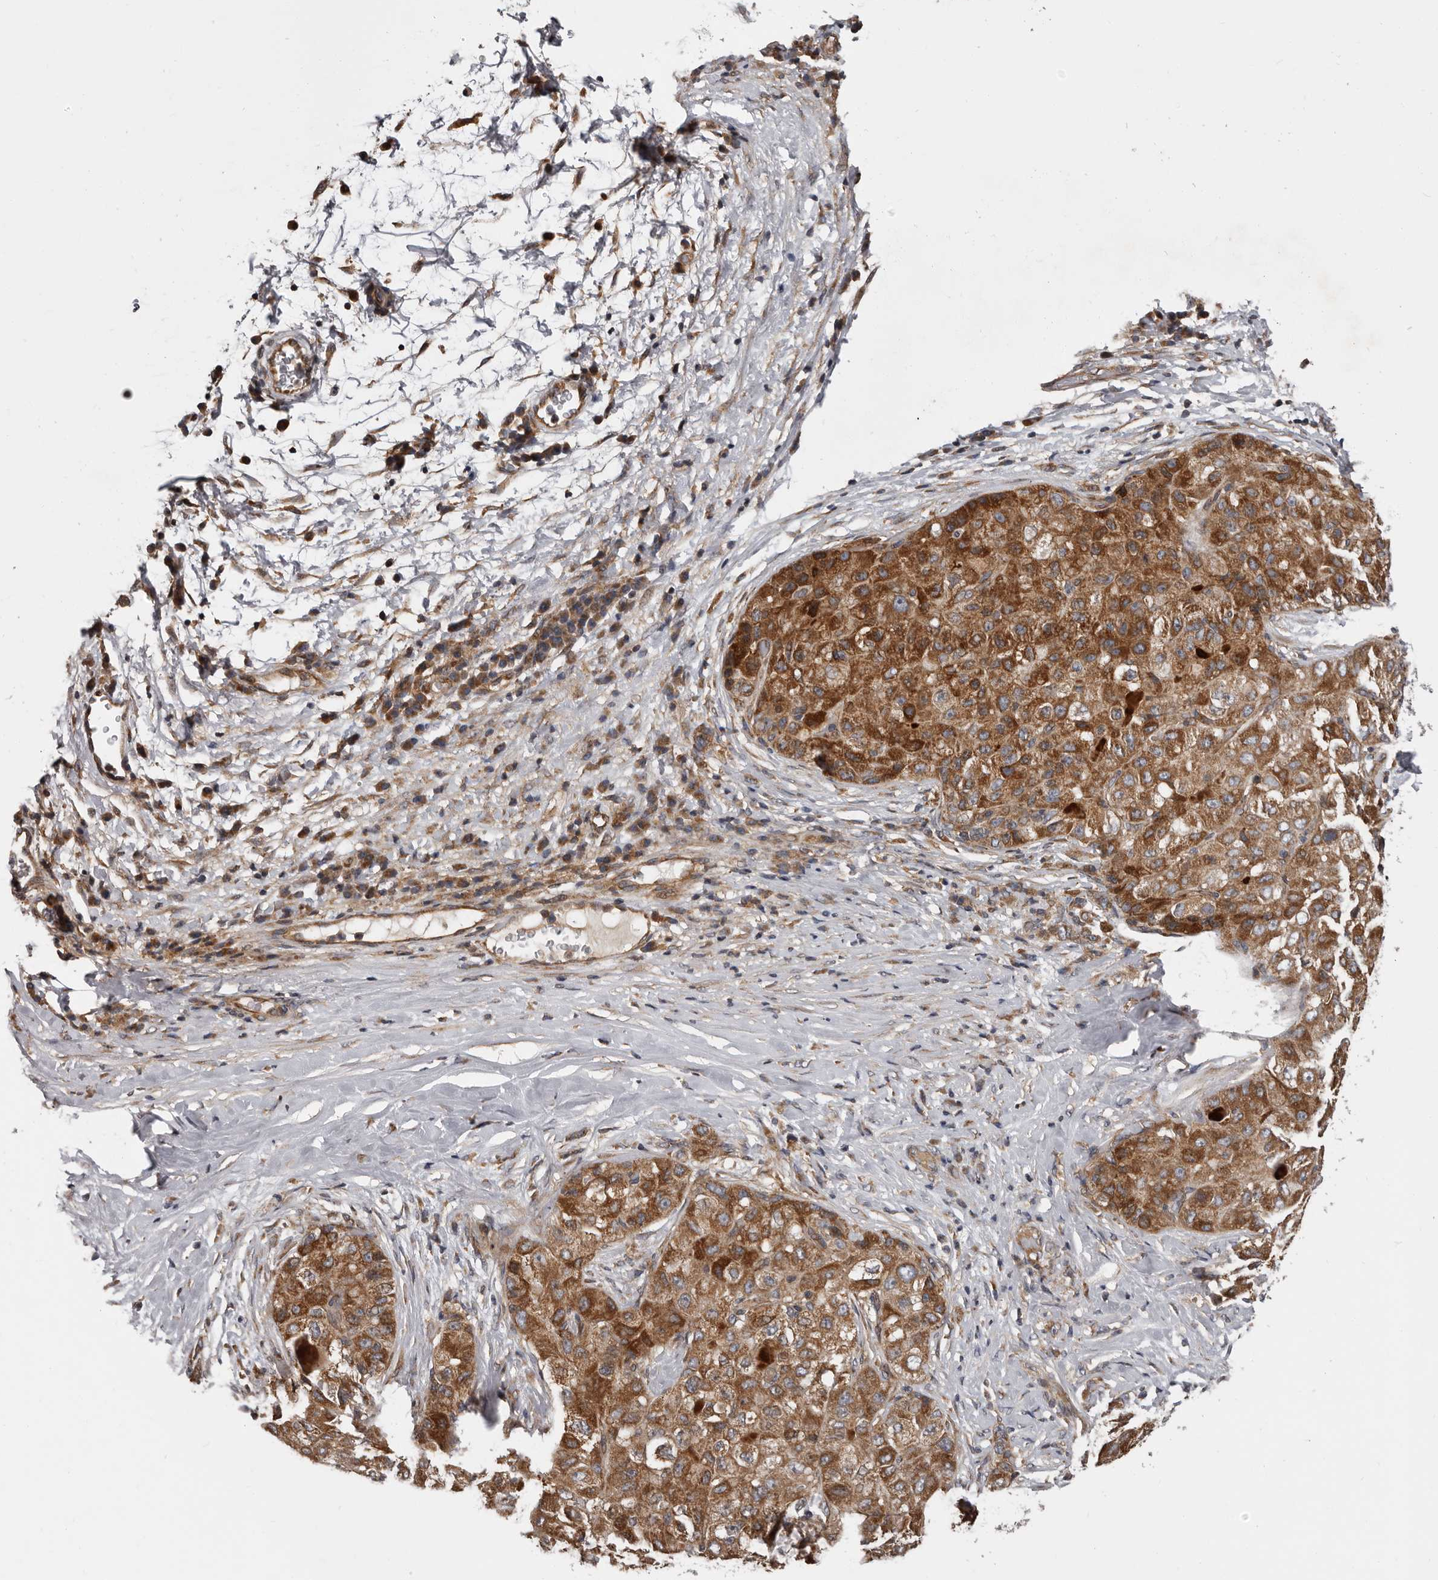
{"staining": {"intensity": "strong", "quantity": ">75%", "location": "cytoplasmic/membranous"}, "tissue": "liver cancer", "cell_type": "Tumor cells", "image_type": "cancer", "snomed": [{"axis": "morphology", "description": "Carcinoma, Hepatocellular, NOS"}, {"axis": "topography", "description": "Liver"}], "caption": "Liver cancer tissue reveals strong cytoplasmic/membranous staining in about >75% of tumor cells, visualized by immunohistochemistry.", "gene": "VPS37A", "patient": {"sex": "male", "age": 80}}